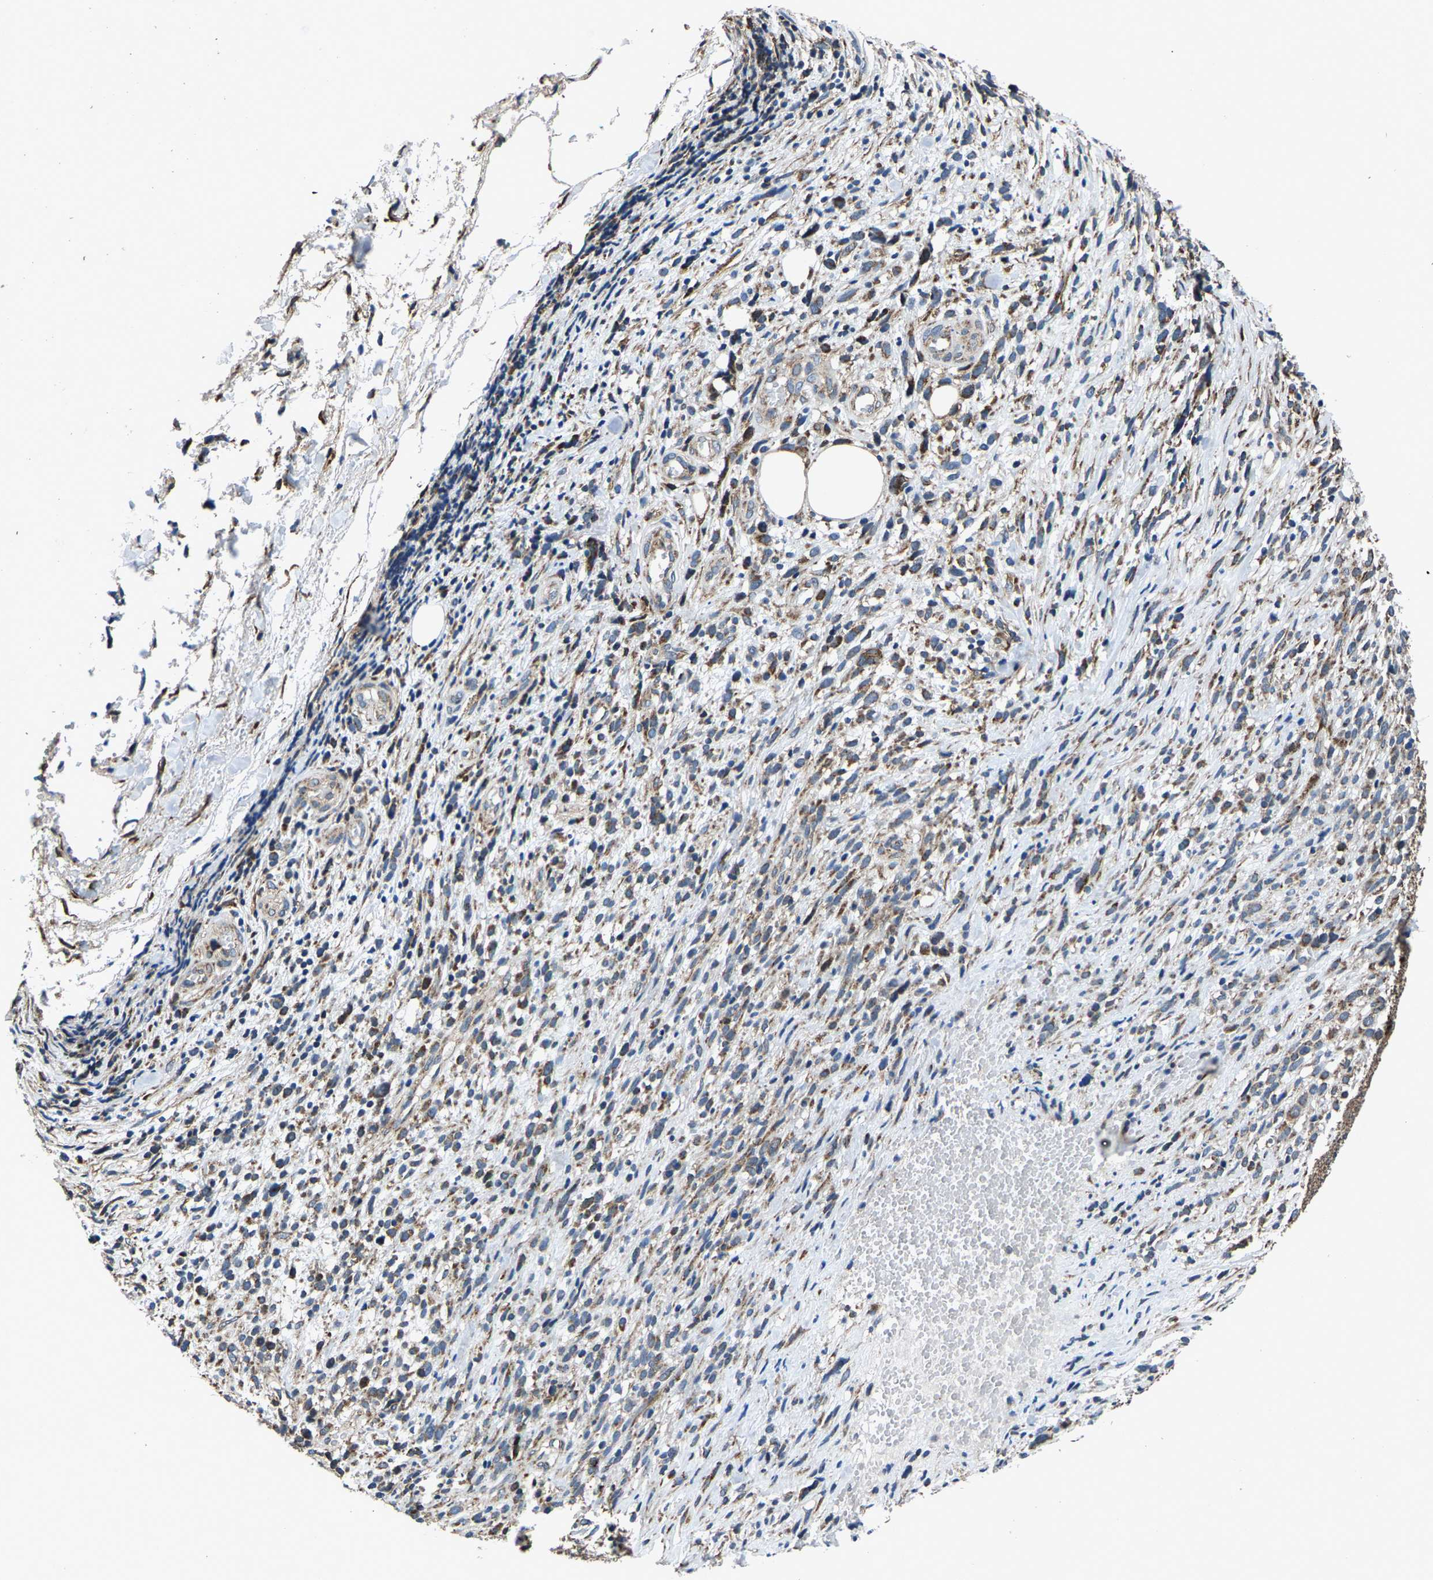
{"staining": {"intensity": "weak", "quantity": "<25%", "location": "cytoplasmic/membranous"}, "tissue": "melanoma", "cell_type": "Tumor cells", "image_type": "cancer", "snomed": [{"axis": "morphology", "description": "Malignant melanoma, NOS"}, {"axis": "topography", "description": "Skin"}], "caption": "Melanoma stained for a protein using IHC exhibits no positivity tumor cells.", "gene": "PDP1", "patient": {"sex": "female", "age": 55}}